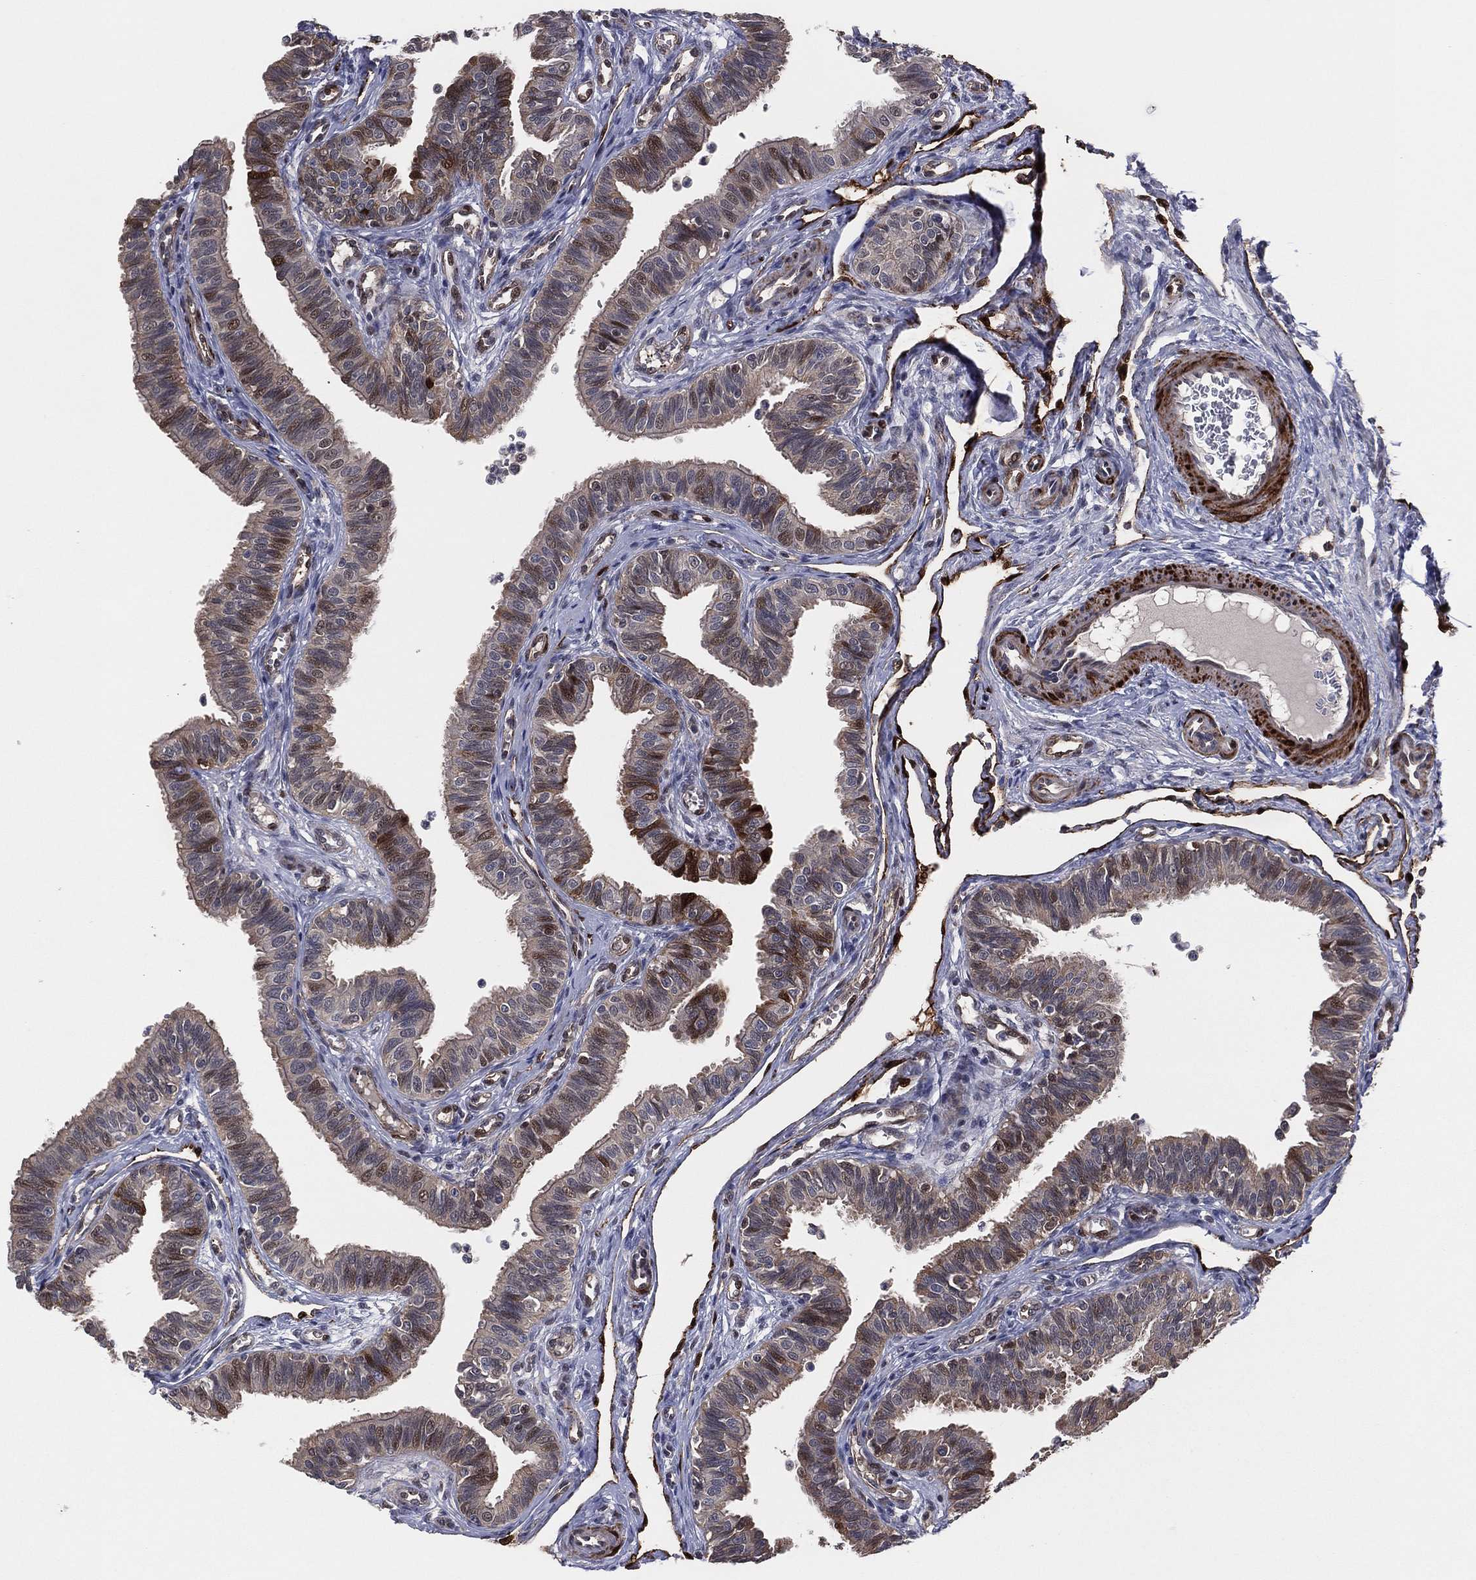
{"staining": {"intensity": "strong", "quantity": "<25%", "location": "cytoplasmic/membranous,nuclear"}, "tissue": "fallopian tube", "cell_type": "Glandular cells", "image_type": "normal", "snomed": [{"axis": "morphology", "description": "Normal tissue, NOS"}, {"axis": "topography", "description": "Fallopian tube"}], "caption": "Immunohistochemistry of normal fallopian tube reveals medium levels of strong cytoplasmic/membranous,nuclear positivity in approximately <25% of glandular cells.", "gene": "SNCG", "patient": {"sex": "female", "age": 36}}